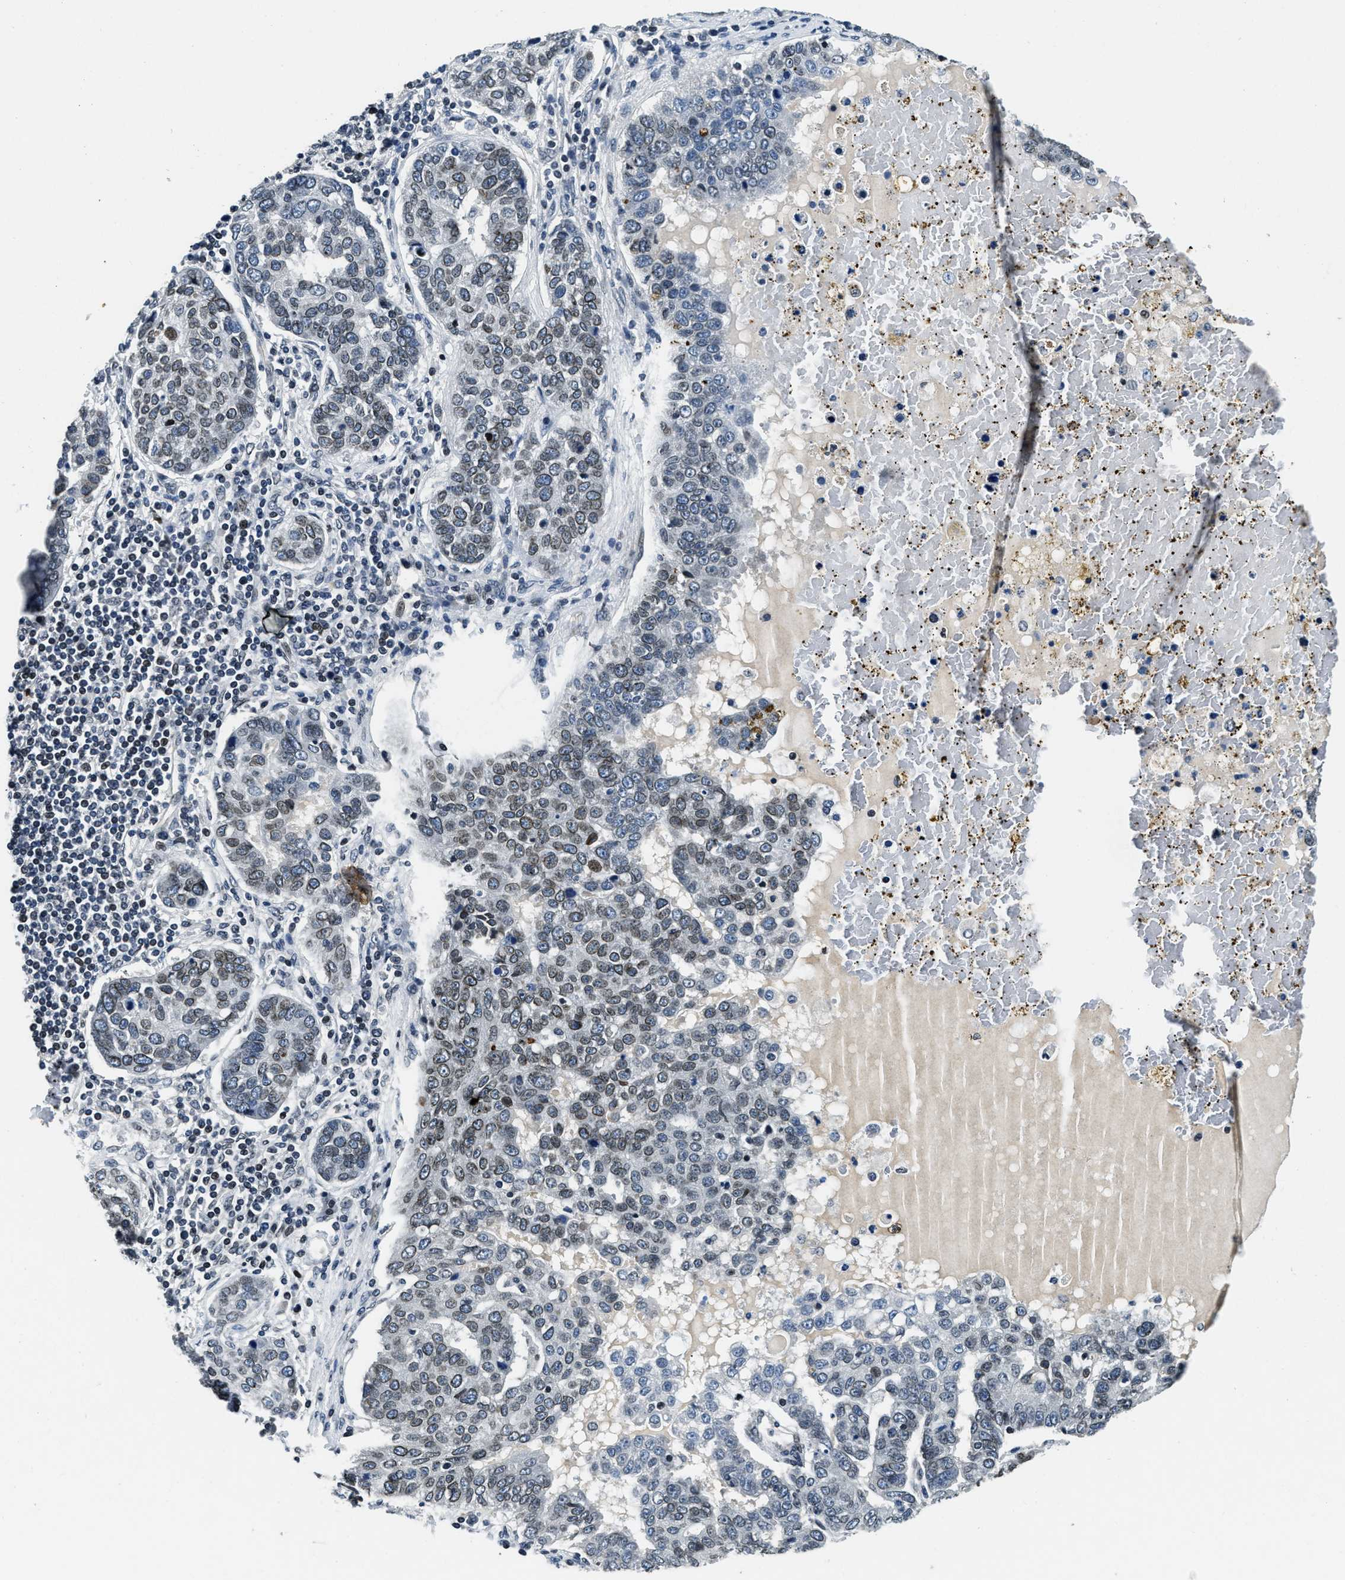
{"staining": {"intensity": "weak", "quantity": ">75%", "location": "nuclear"}, "tissue": "pancreatic cancer", "cell_type": "Tumor cells", "image_type": "cancer", "snomed": [{"axis": "morphology", "description": "Adenocarcinoma, NOS"}, {"axis": "topography", "description": "Pancreas"}], "caption": "Protein staining demonstrates weak nuclear expression in about >75% of tumor cells in adenocarcinoma (pancreatic). The protein is stained brown, and the nuclei are stained in blue (DAB IHC with brightfield microscopy, high magnification).", "gene": "ZC3HC1", "patient": {"sex": "female", "age": 61}}